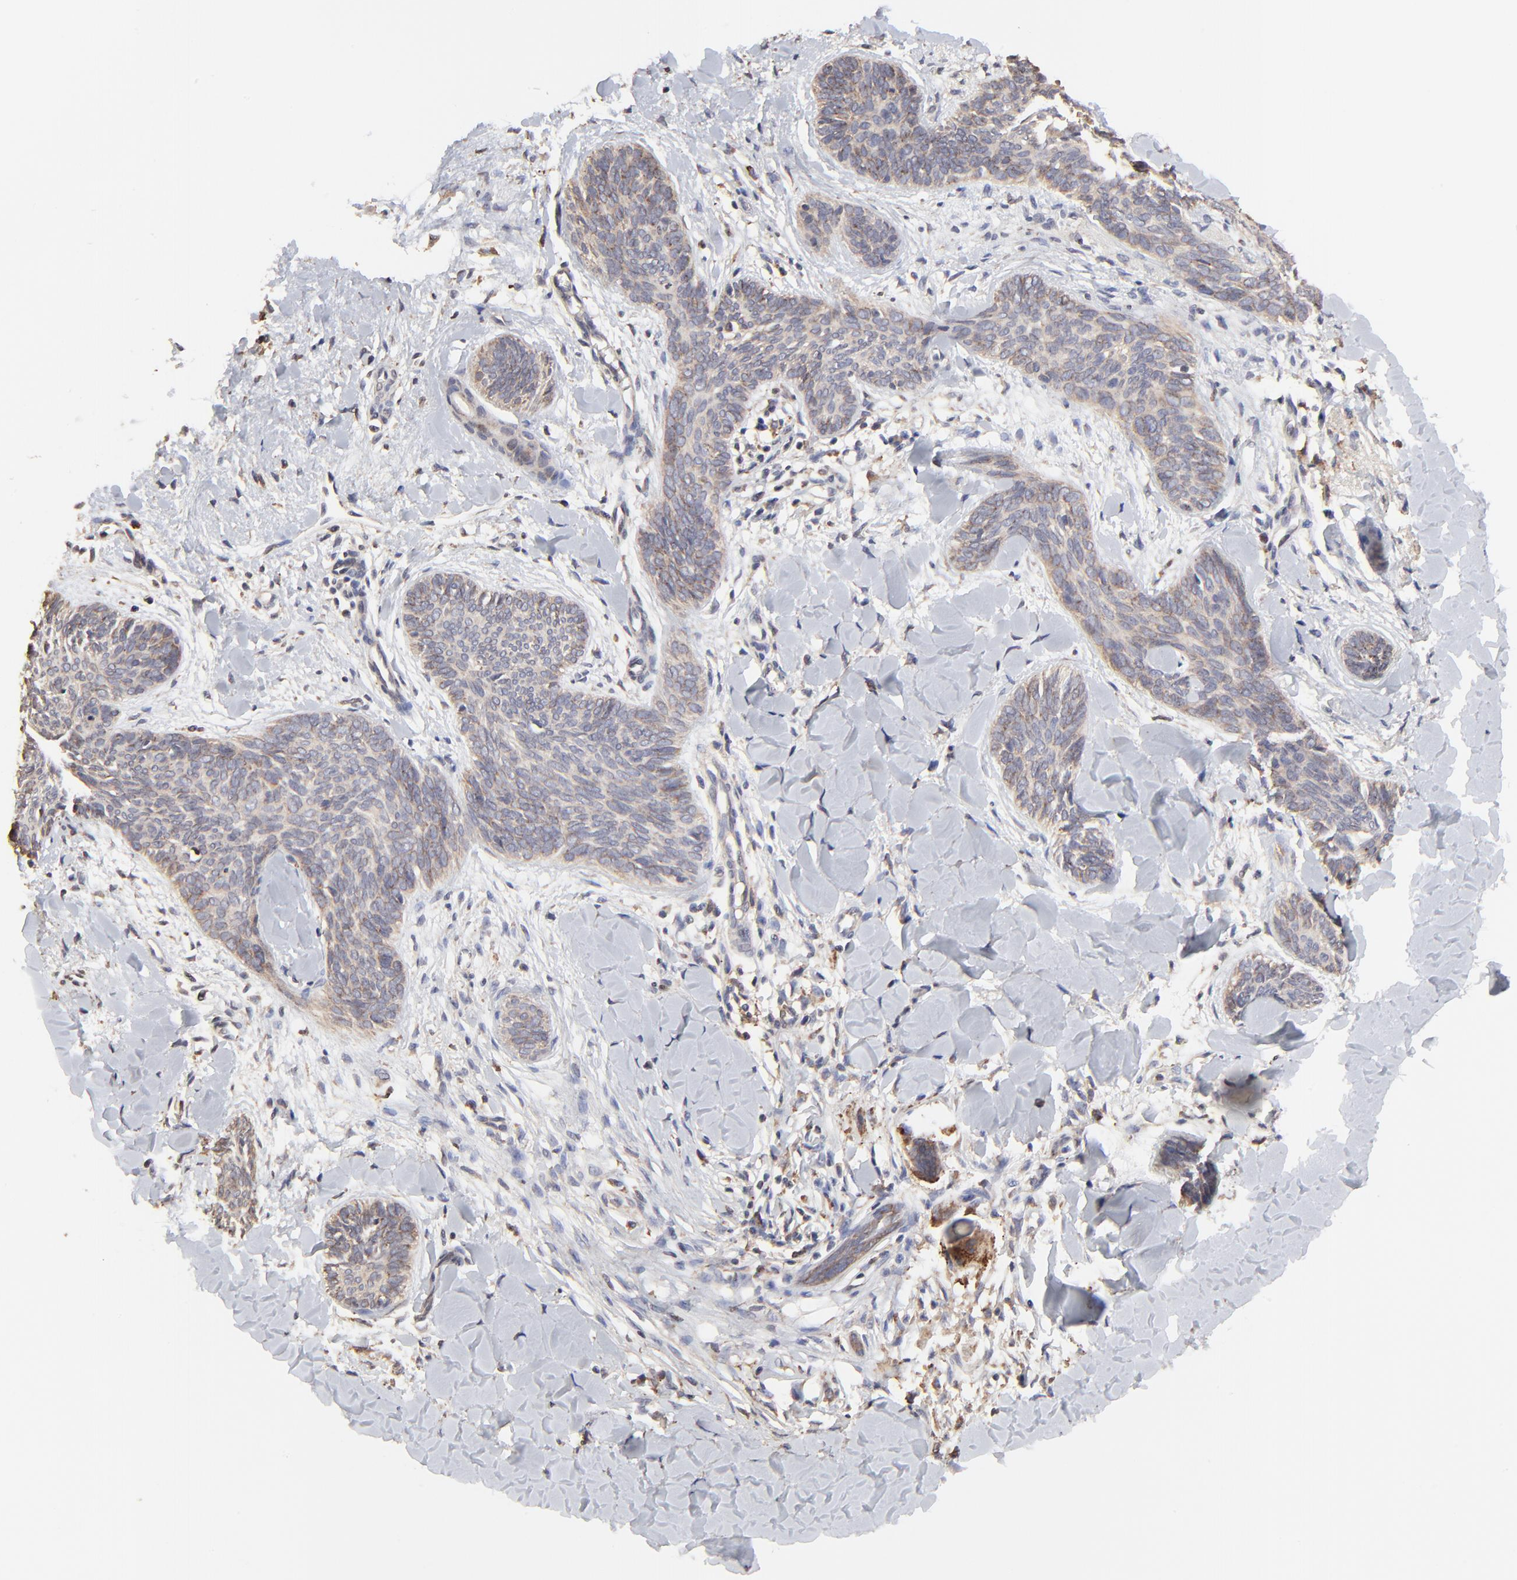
{"staining": {"intensity": "weak", "quantity": "<25%", "location": "cytoplasmic/membranous"}, "tissue": "skin cancer", "cell_type": "Tumor cells", "image_type": "cancer", "snomed": [{"axis": "morphology", "description": "Basal cell carcinoma"}, {"axis": "topography", "description": "Skin"}], "caption": "DAB immunohistochemical staining of skin cancer (basal cell carcinoma) shows no significant staining in tumor cells. (Stains: DAB (3,3'-diaminobenzidine) immunohistochemistry with hematoxylin counter stain, Microscopy: brightfield microscopy at high magnification).", "gene": "ELP2", "patient": {"sex": "female", "age": 81}}